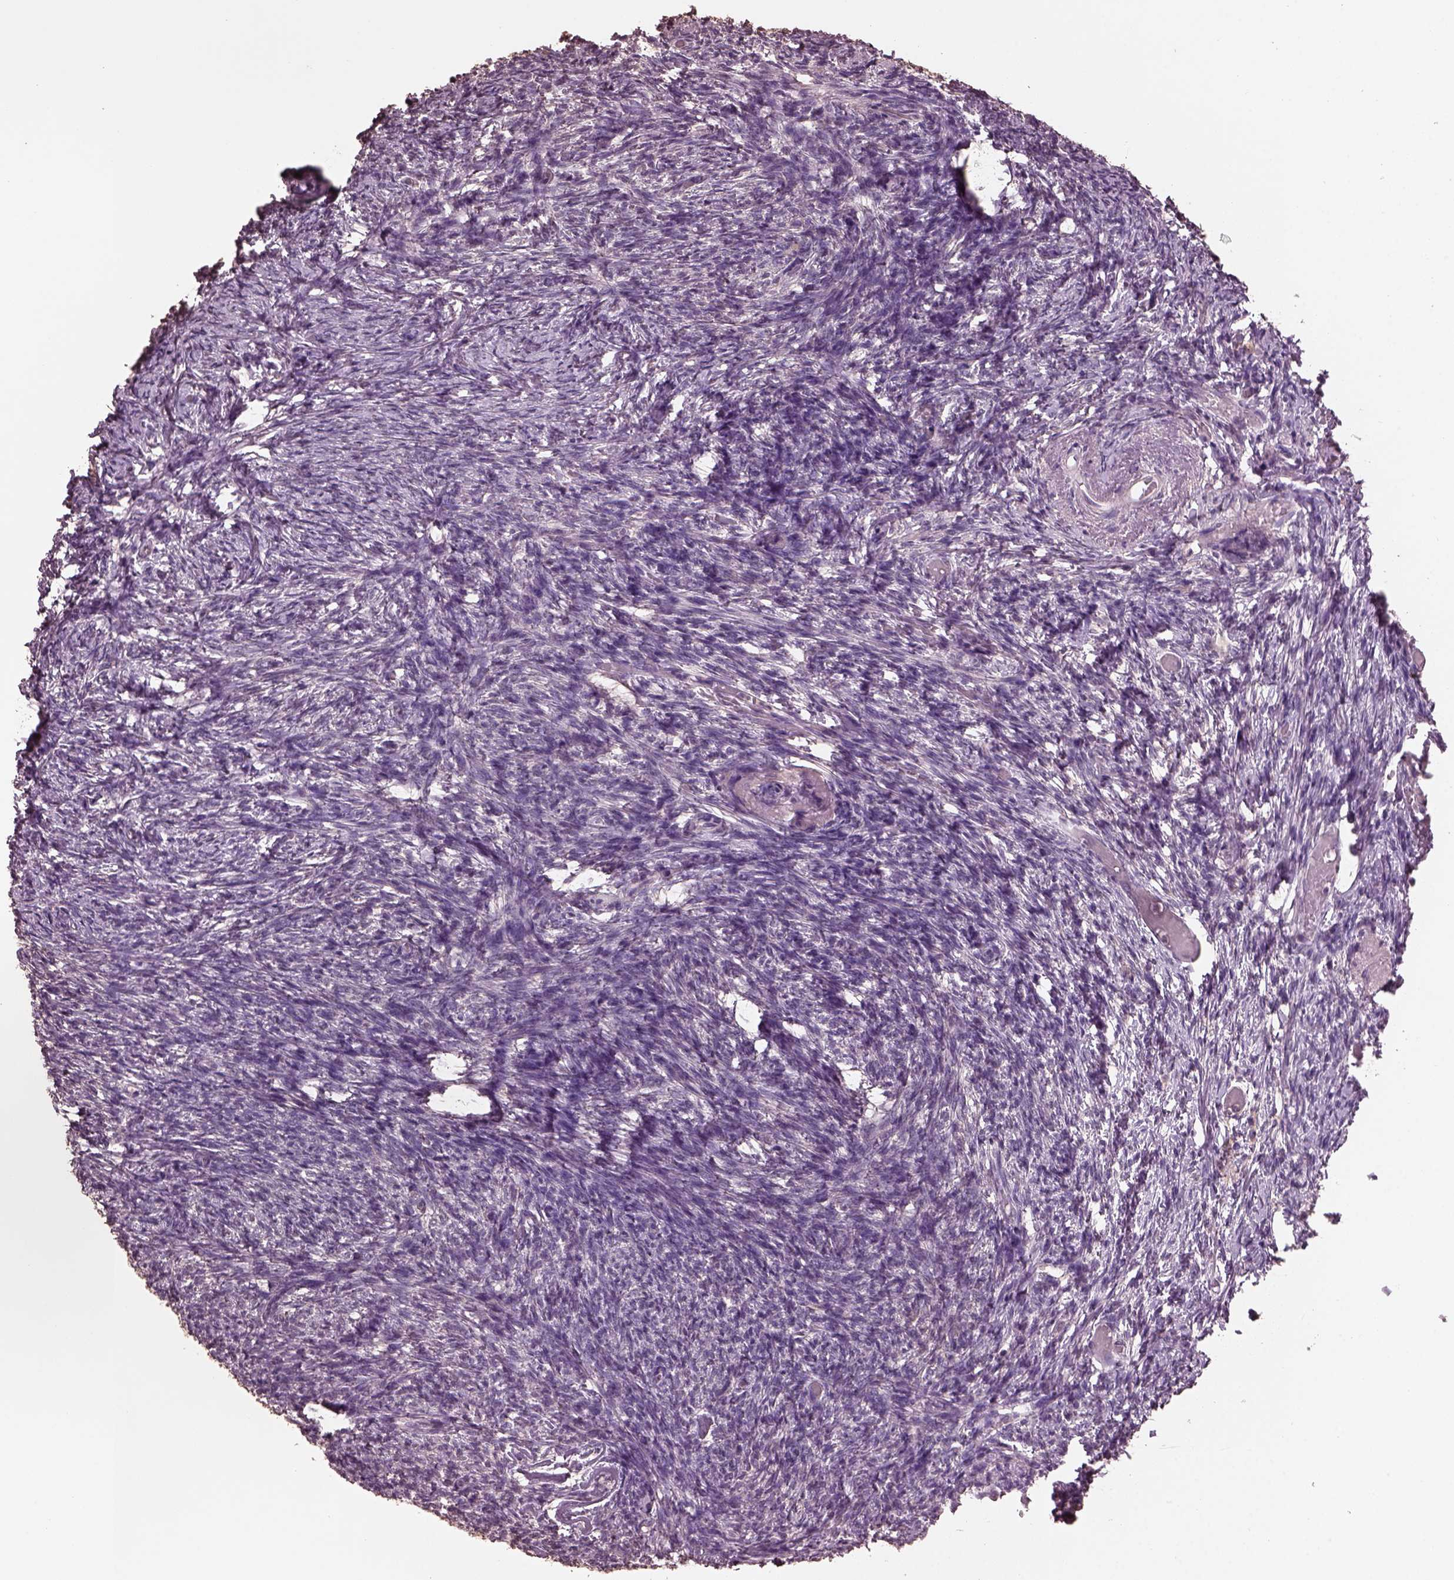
{"staining": {"intensity": "negative", "quantity": "none", "location": "none"}, "tissue": "ovary", "cell_type": "Ovarian stroma cells", "image_type": "normal", "snomed": [{"axis": "morphology", "description": "Normal tissue, NOS"}, {"axis": "topography", "description": "Ovary"}], "caption": "The IHC photomicrograph has no significant expression in ovarian stroma cells of ovary.", "gene": "CPT1C", "patient": {"sex": "female", "age": 72}}